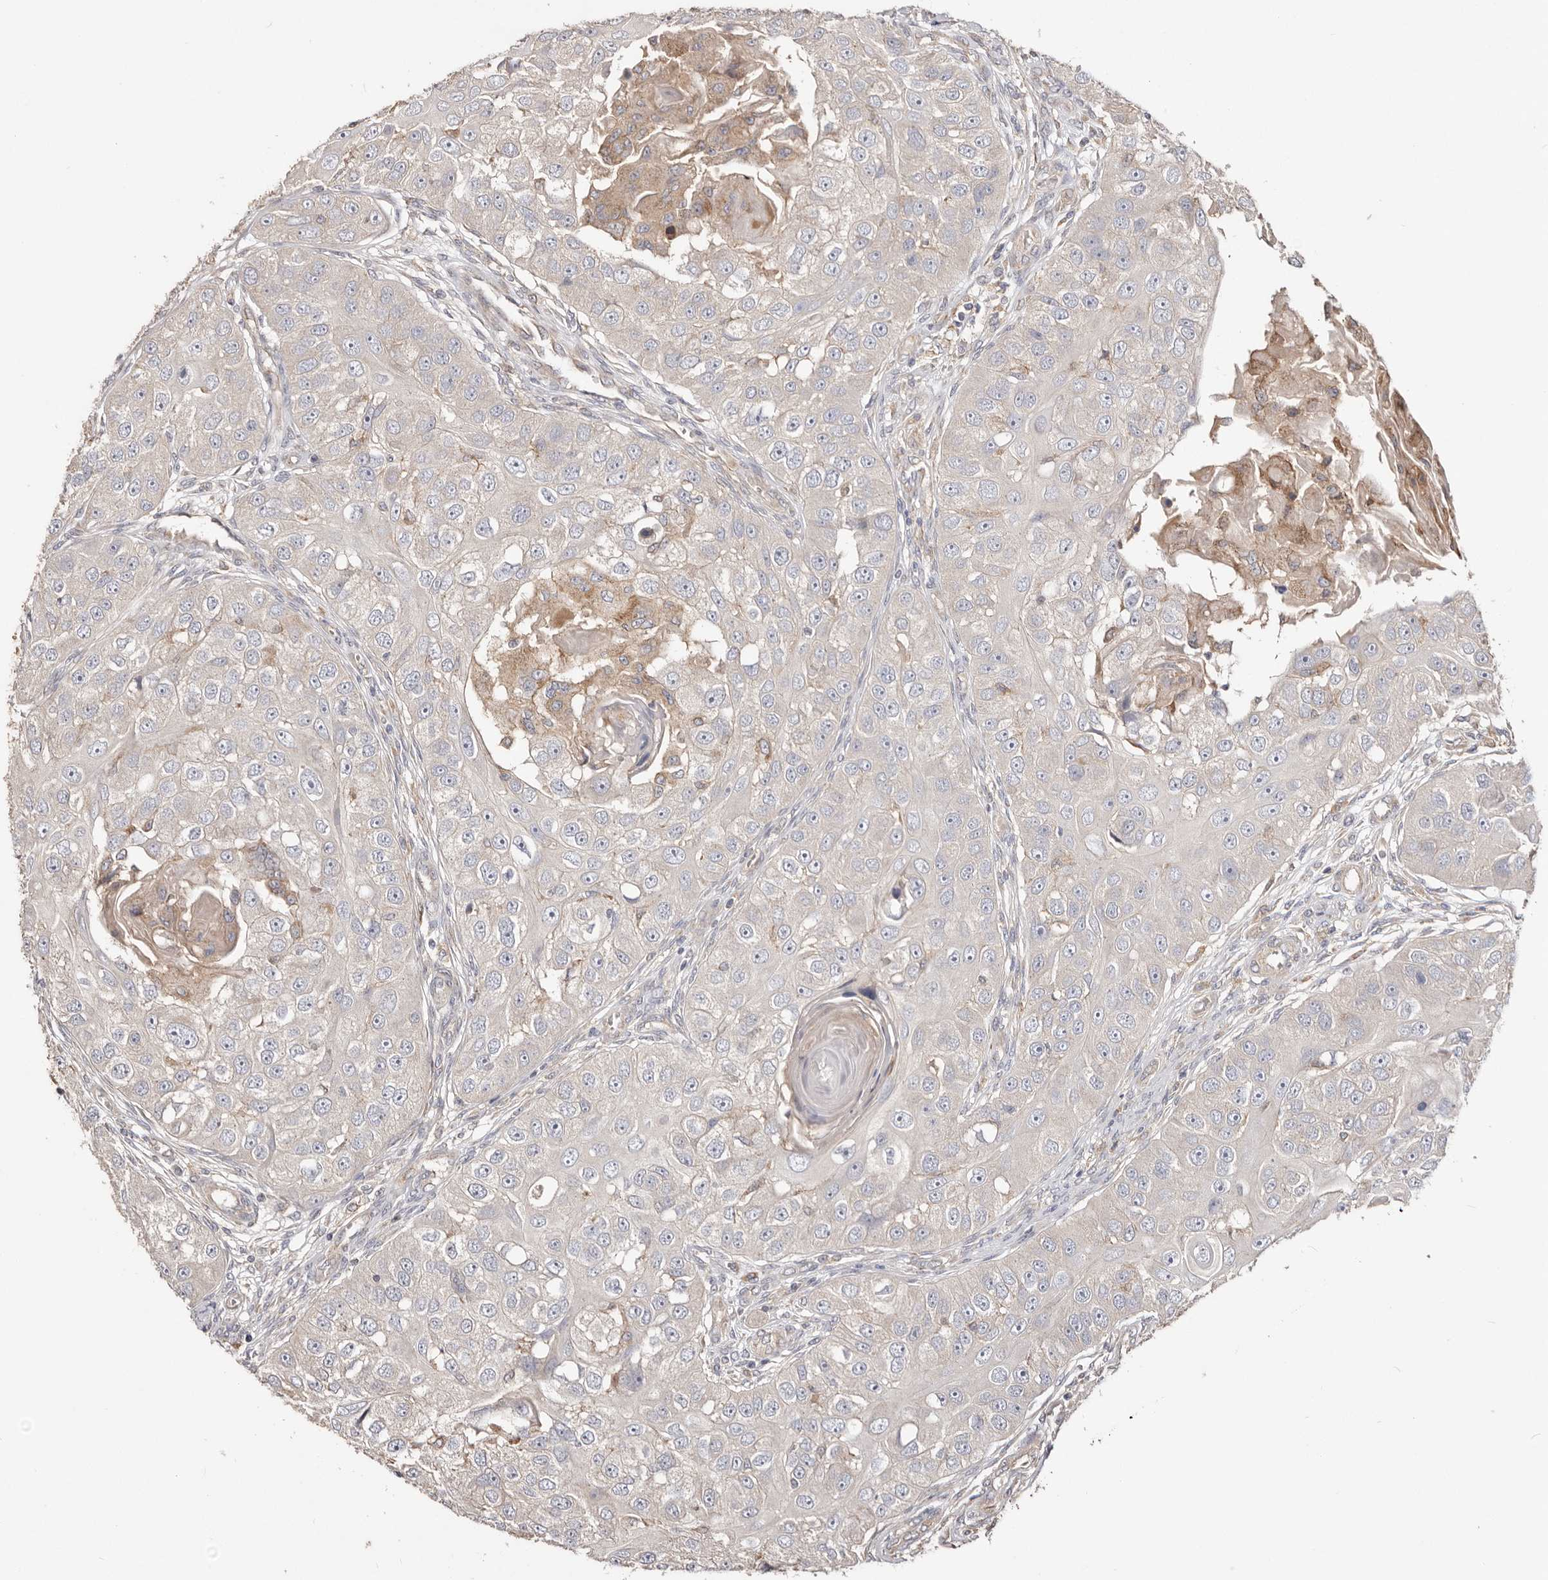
{"staining": {"intensity": "negative", "quantity": "none", "location": "none"}, "tissue": "head and neck cancer", "cell_type": "Tumor cells", "image_type": "cancer", "snomed": [{"axis": "morphology", "description": "Normal tissue, NOS"}, {"axis": "morphology", "description": "Squamous cell carcinoma, NOS"}, {"axis": "topography", "description": "Skeletal muscle"}, {"axis": "topography", "description": "Head-Neck"}], "caption": "The histopathology image displays no significant positivity in tumor cells of head and neck cancer.", "gene": "LRRC25", "patient": {"sex": "male", "age": 51}}